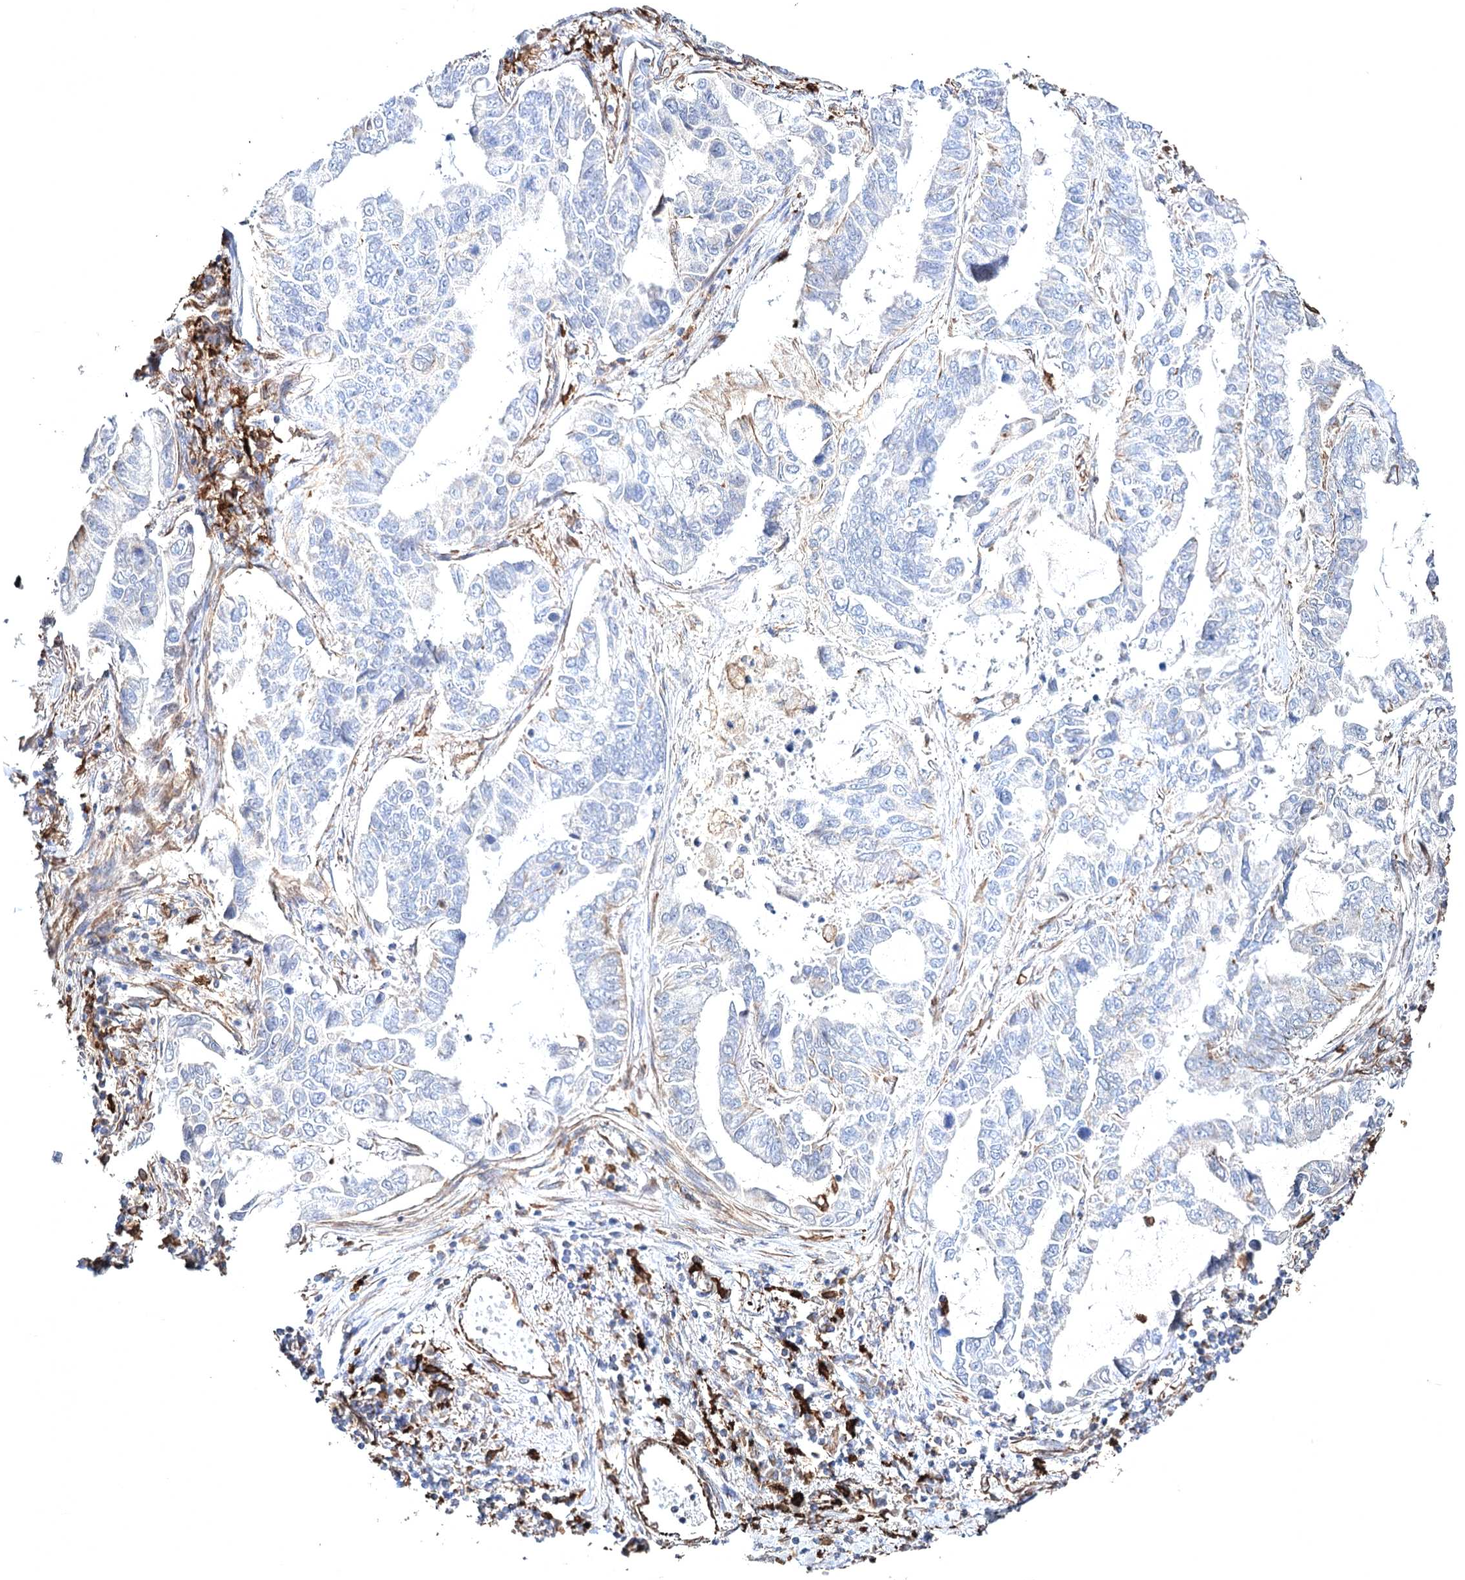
{"staining": {"intensity": "negative", "quantity": "none", "location": "none"}, "tissue": "lung cancer", "cell_type": "Tumor cells", "image_type": "cancer", "snomed": [{"axis": "morphology", "description": "Adenocarcinoma, NOS"}, {"axis": "topography", "description": "Lung"}], "caption": "Tumor cells show no significant protein positivity in adenocarcinoma (lung).", "gene": "CLEC4M", "patient": {"sex": "male", "age": 64}}